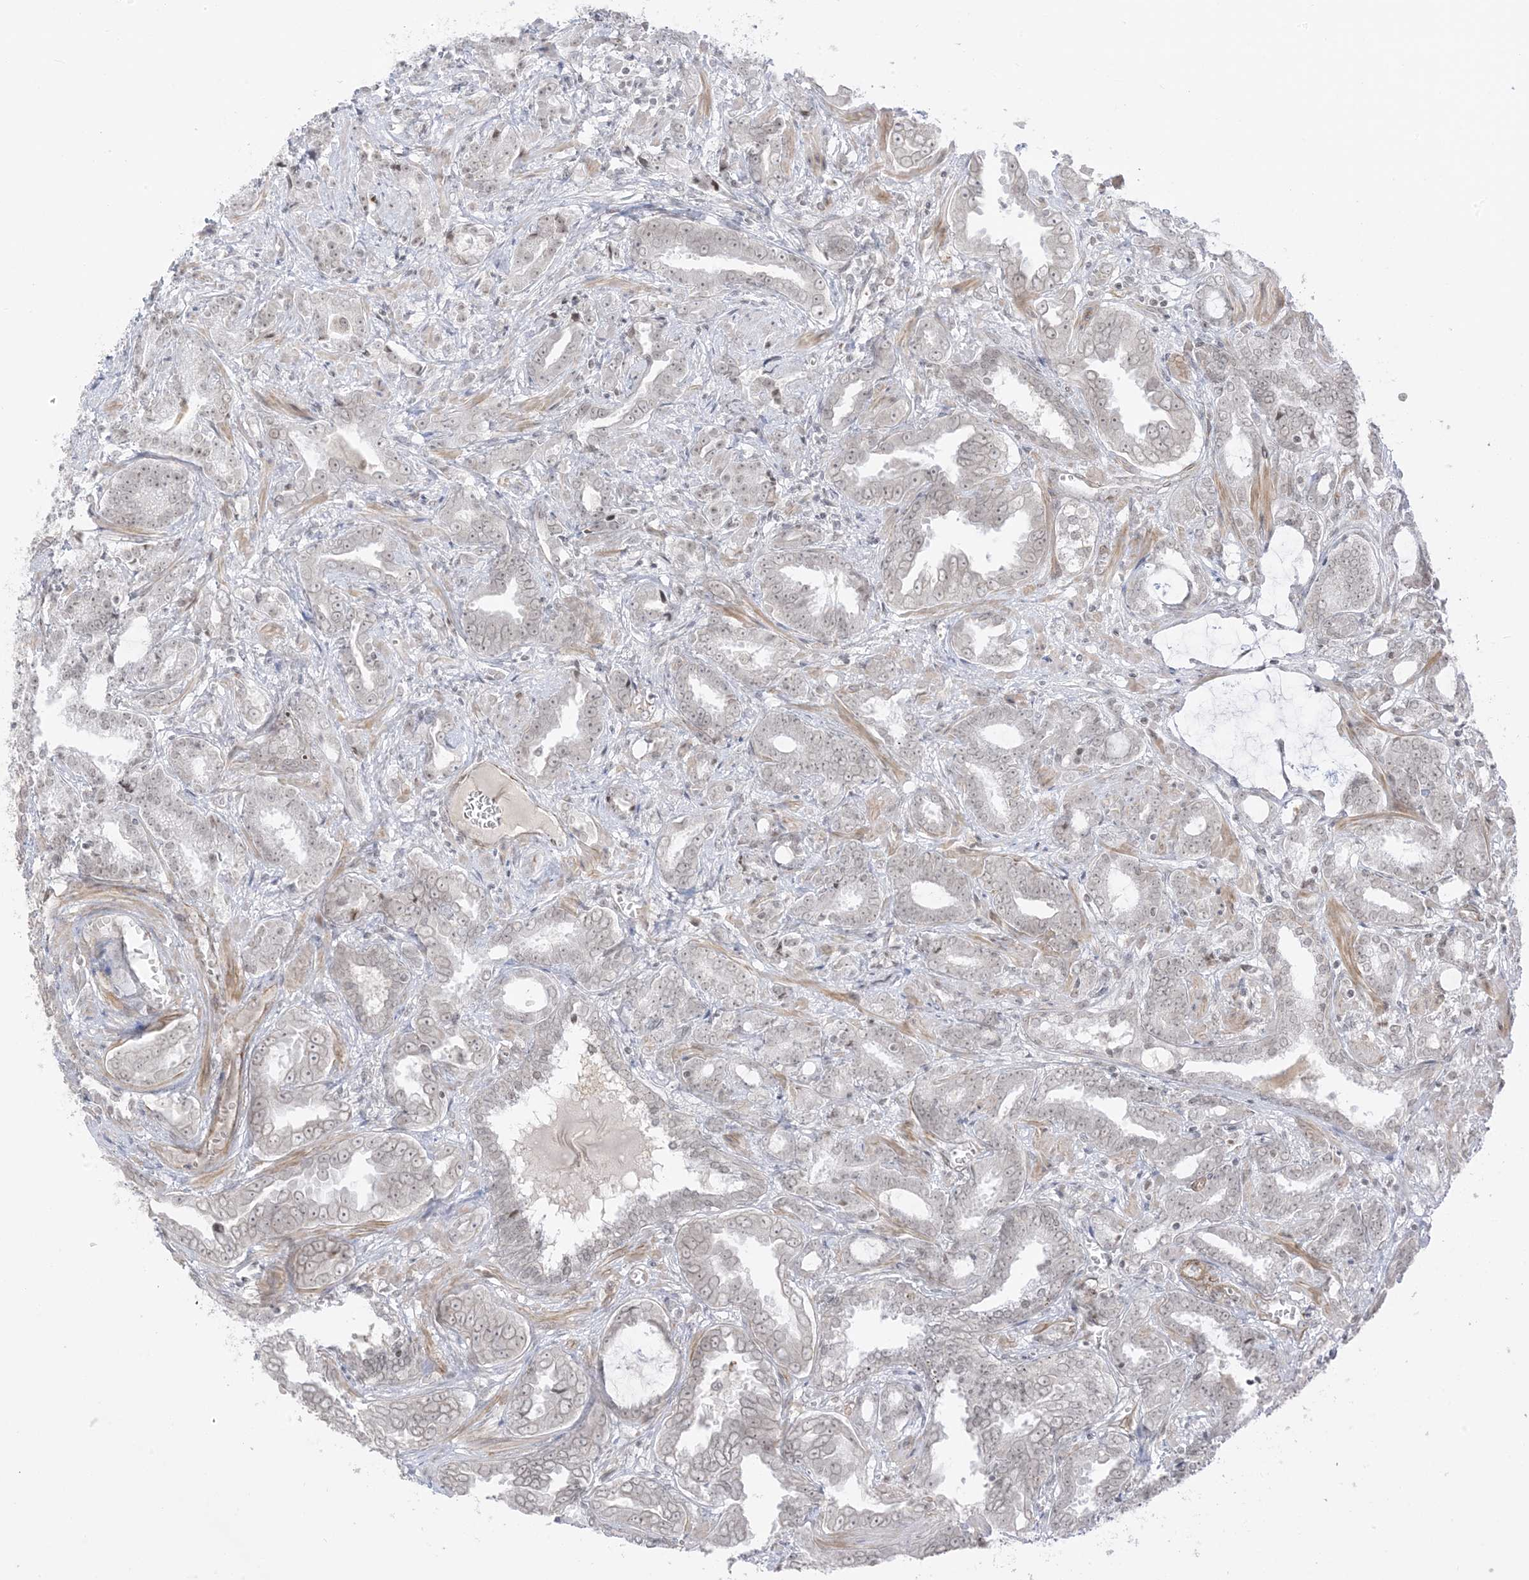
{"staining": {"intensity": "weak", "quantity": ">75%", "location": "nuclear"}, "tissue": "prostate cancer", "cell_type": "Tumor cells", "image_type": "cancer", "snomed": [{"axis": "morphology", "description": "Adenocarcinoma, High grade"}, {"axis": "topography", "description": "Prostate and seminal vesicle, NOS"}], "caption": "This image shows immunohistochemistry staining of human prostate adenocarcinoma (high-grade), with low weak nuclear expression in about >75% of tumor cells.", "gene": "METAP1D", "patient": {"sex": "male", "age": 67}}